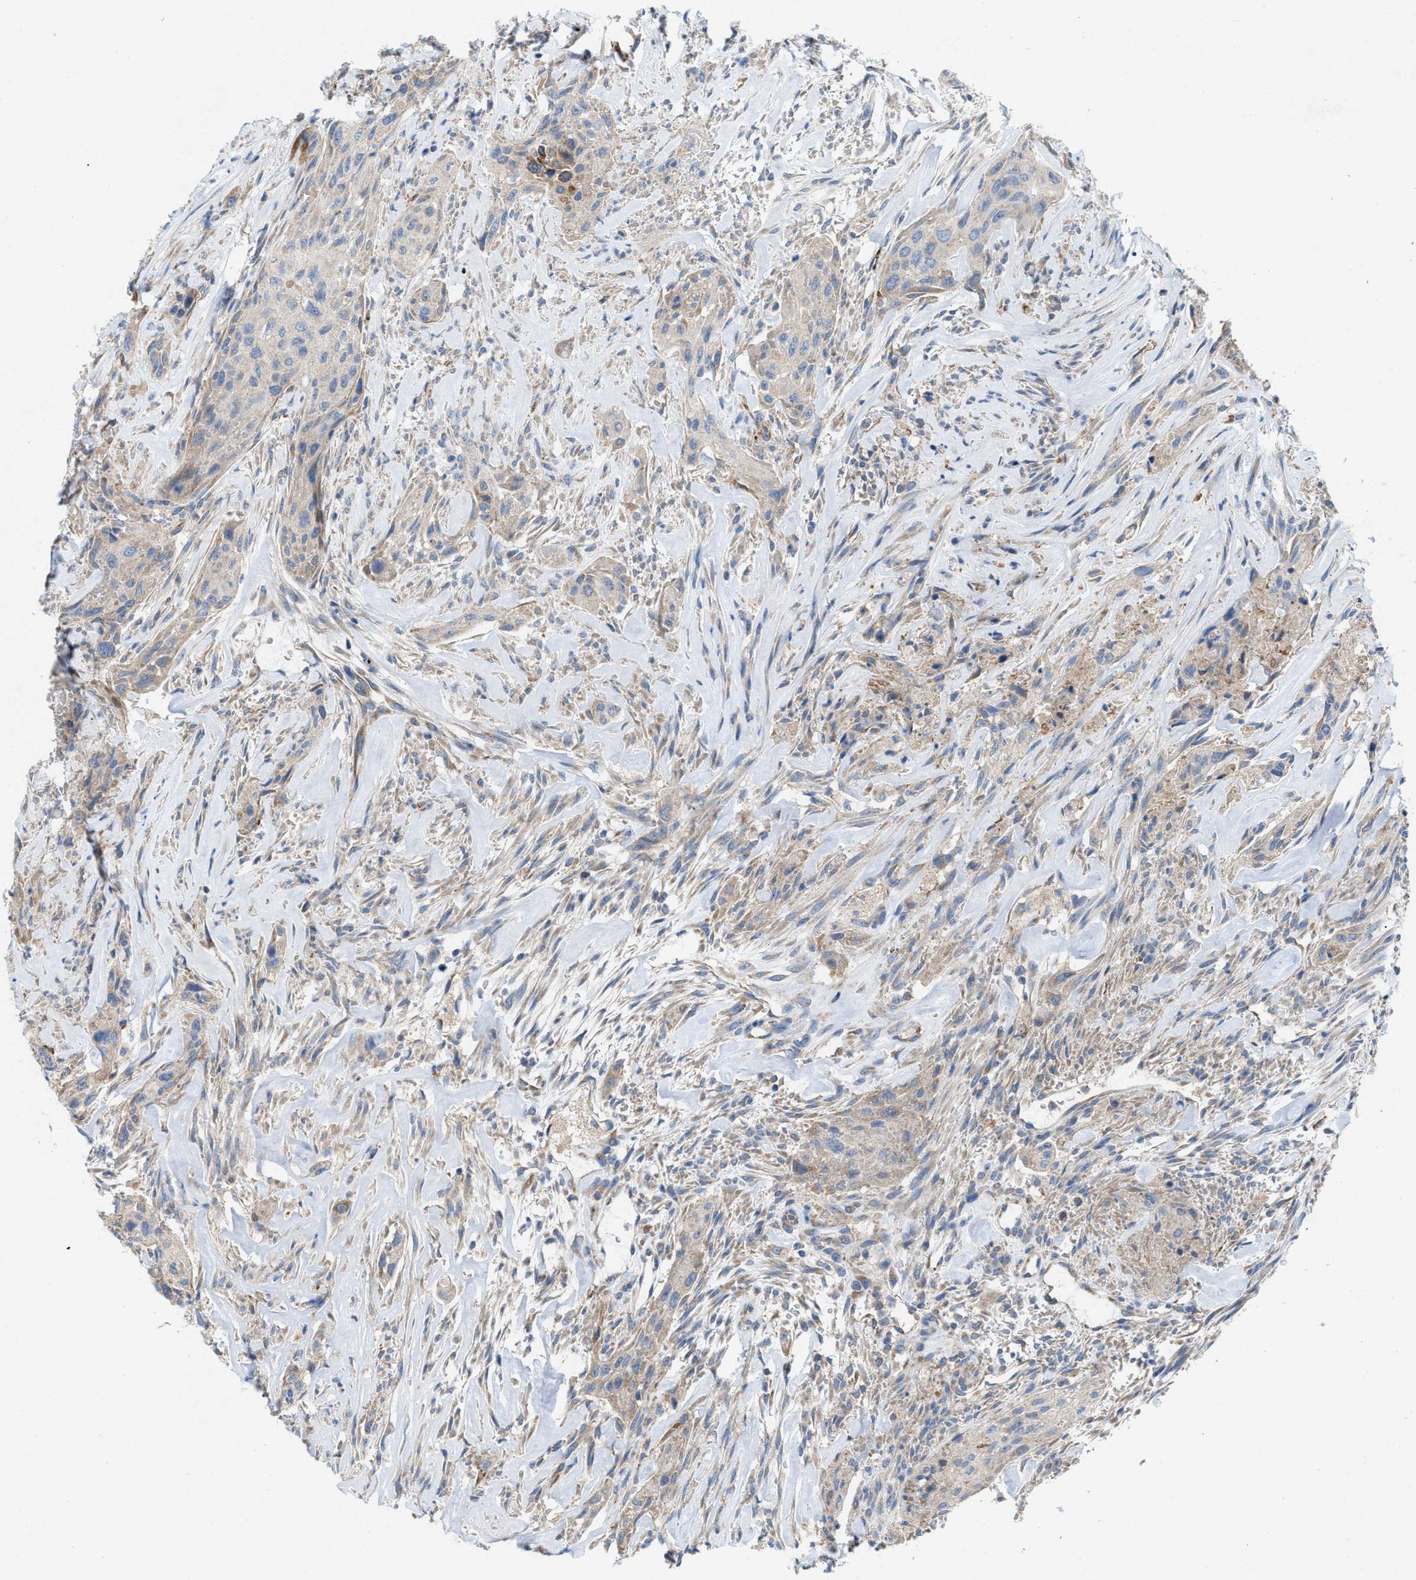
{"staining": {"intensity": "weak", "quantity": "<25%", "location": "cytoplasmic/membranous"}, "tissue": "urothelial cancer", "cell_type": "Tumor cells", "image_type": "cancer", "snomed": [{"axis": "morphology", "description": "Urothelial carcinoma, Low grade"}, {"axis": "morphology", "description": "Urothelial carcinoma, High grade"}, {"axis": "topography", "description": "Urinary bladder"}], "caption": "Urothelial cancer stained for a protein using IHC displays no positivity tumor cells.", "gene": "DYNC2I1", "patient": {"sex": "male", "age": 35}}